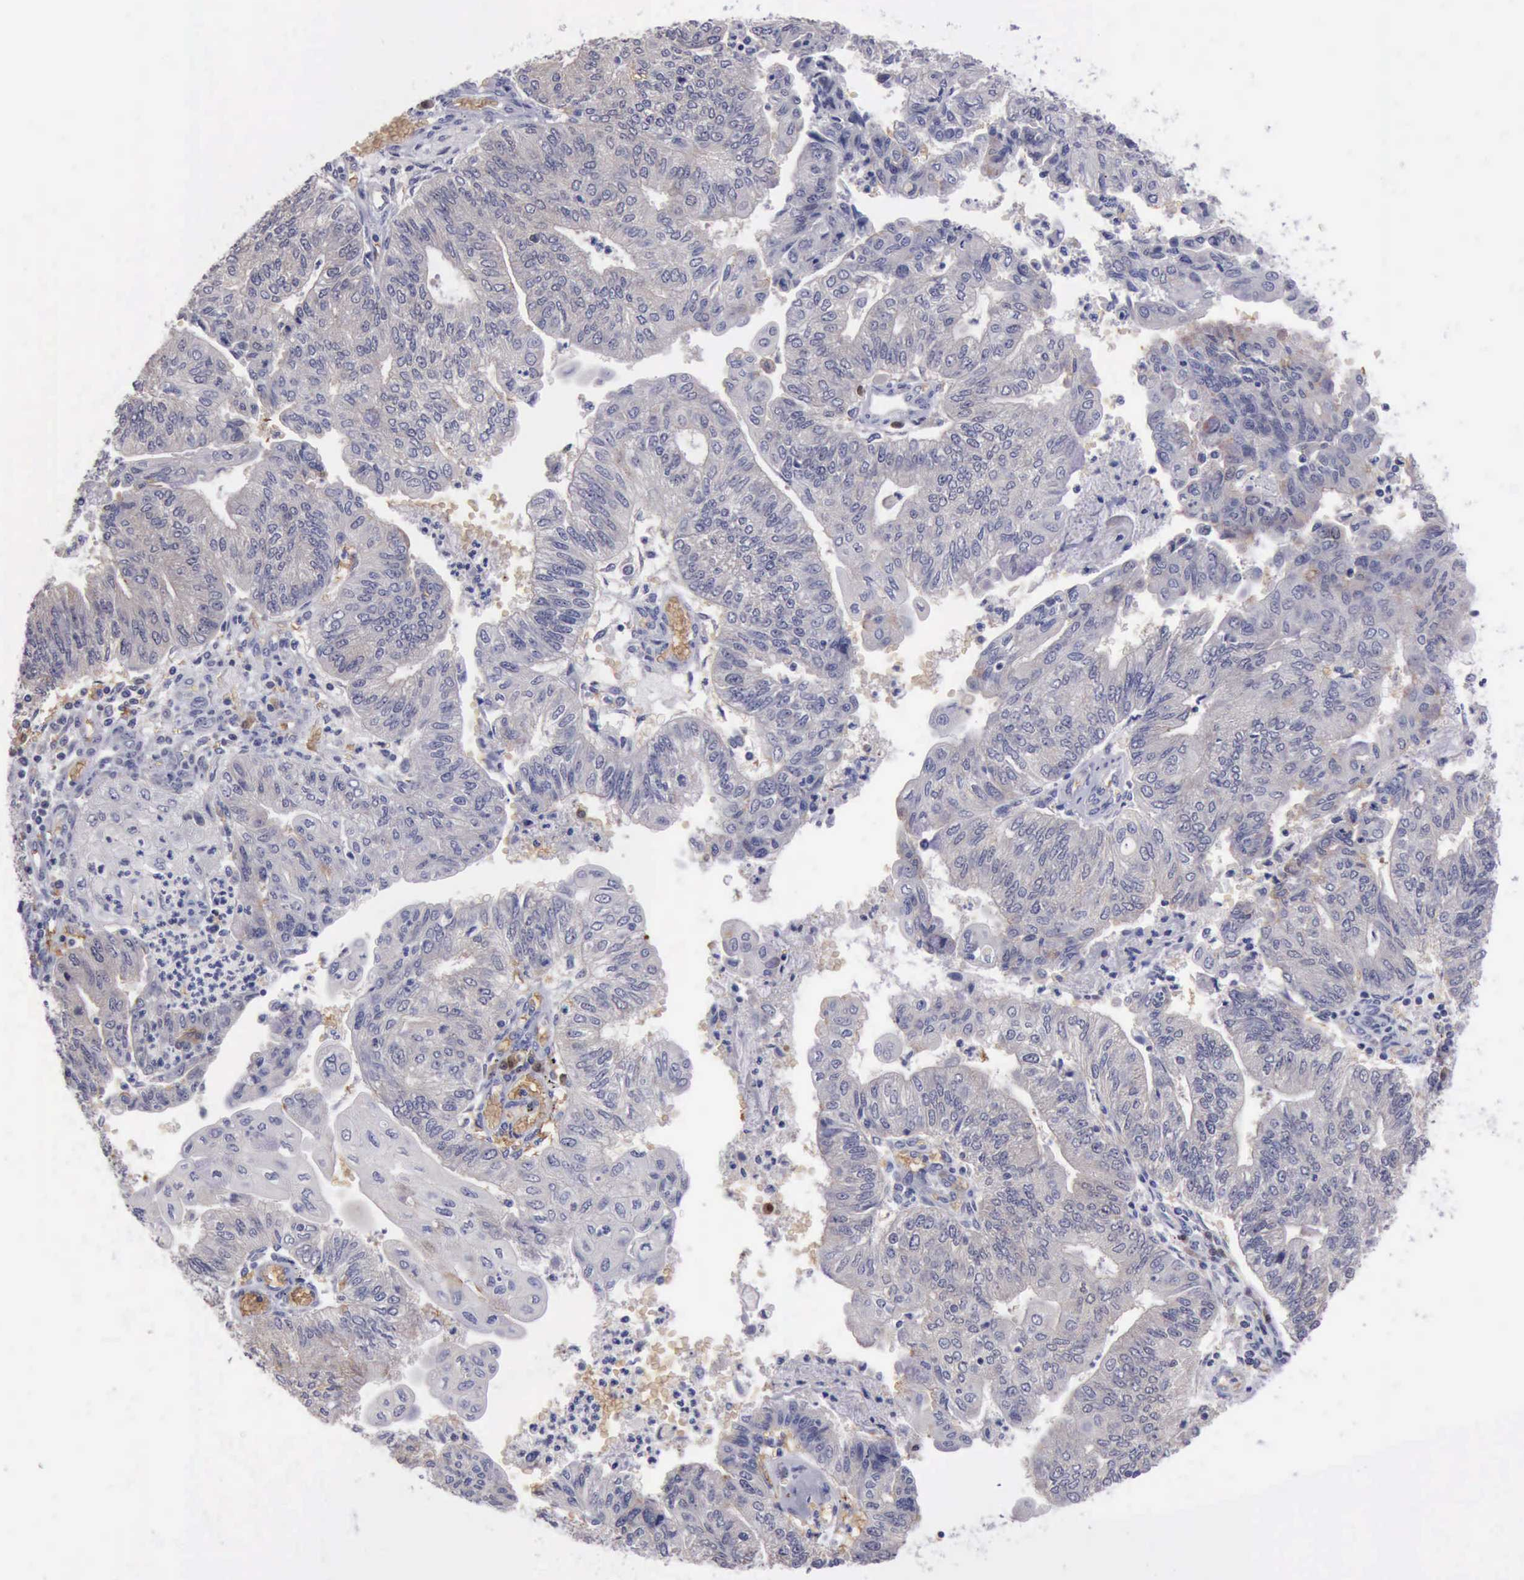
{"staining": {"intensity": "negative", "quantity": "none", "location": "none"}, "tissue": "endometrial cancer", "cell_type": "Tumor cells", "image_type": "cancer", "snomed": [{"axis": "morphology", "description": "Adenocarcinoma, NOS"}, {"axis": "topography", "description": "Endometrium"}], "caption": "This is an immunohistochemistry histopathology image of endometrial cancer. There is no staining in tumor cells.", "gene": "CEP128", "patient": {"sex": "female", "age": 59}}